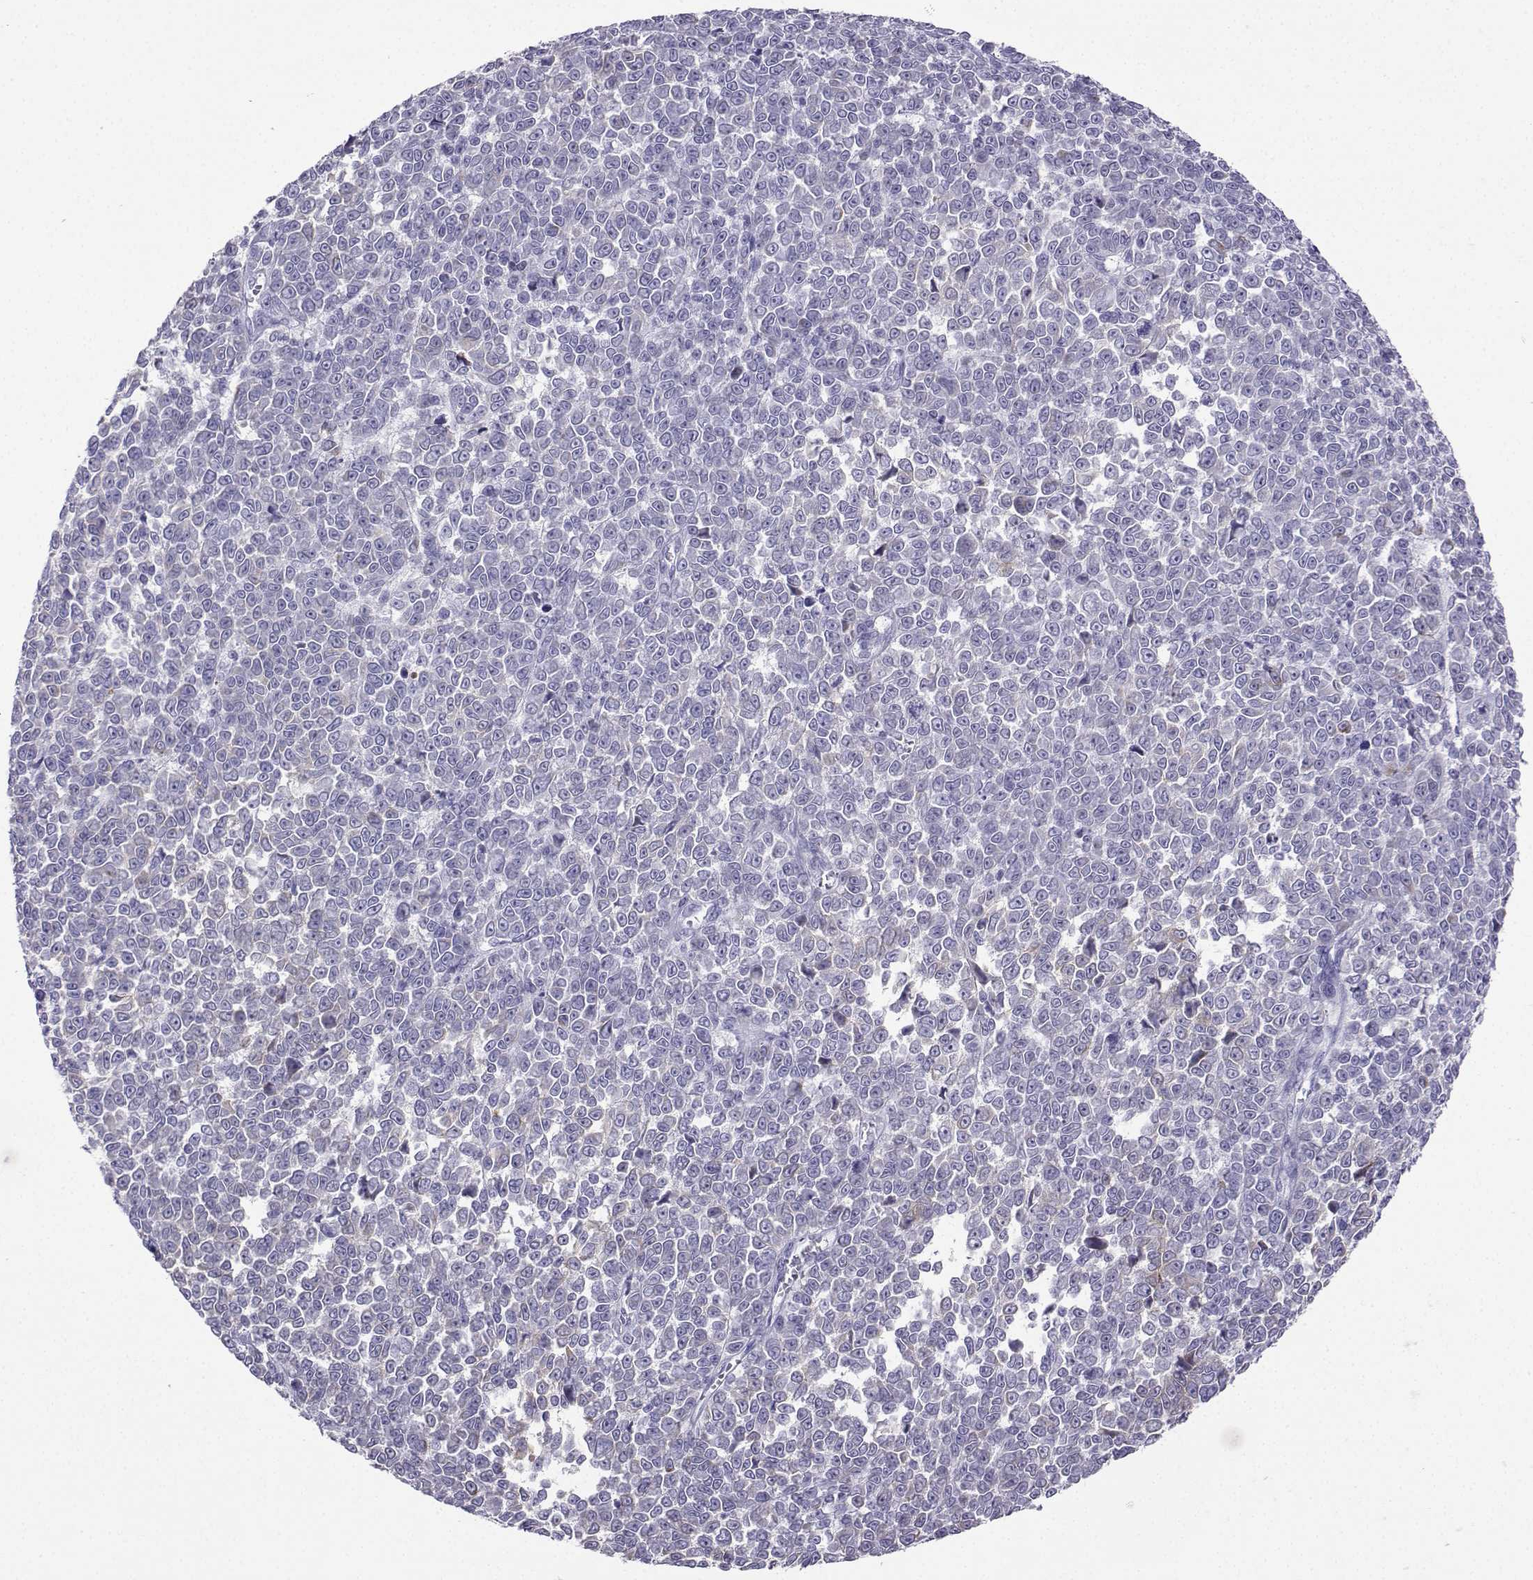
{"staining": {"intensity": "negative", "quantity": "none", "location": "none"}, "tissue": "melanoma", "cell_type": "Tumor cells", "image_type": "cancer", "snomed": [{"axis": "morphology", "description": "Malignant melanoma, NOS"}, {"axis": "topography", "description": "Skin"}], "caption": "Micrograph shows no protein positivity in tumor cells of malignant melanoma tissue.", "gene": "FBXO24", "patient": {"sex": "female", "age": 95}}